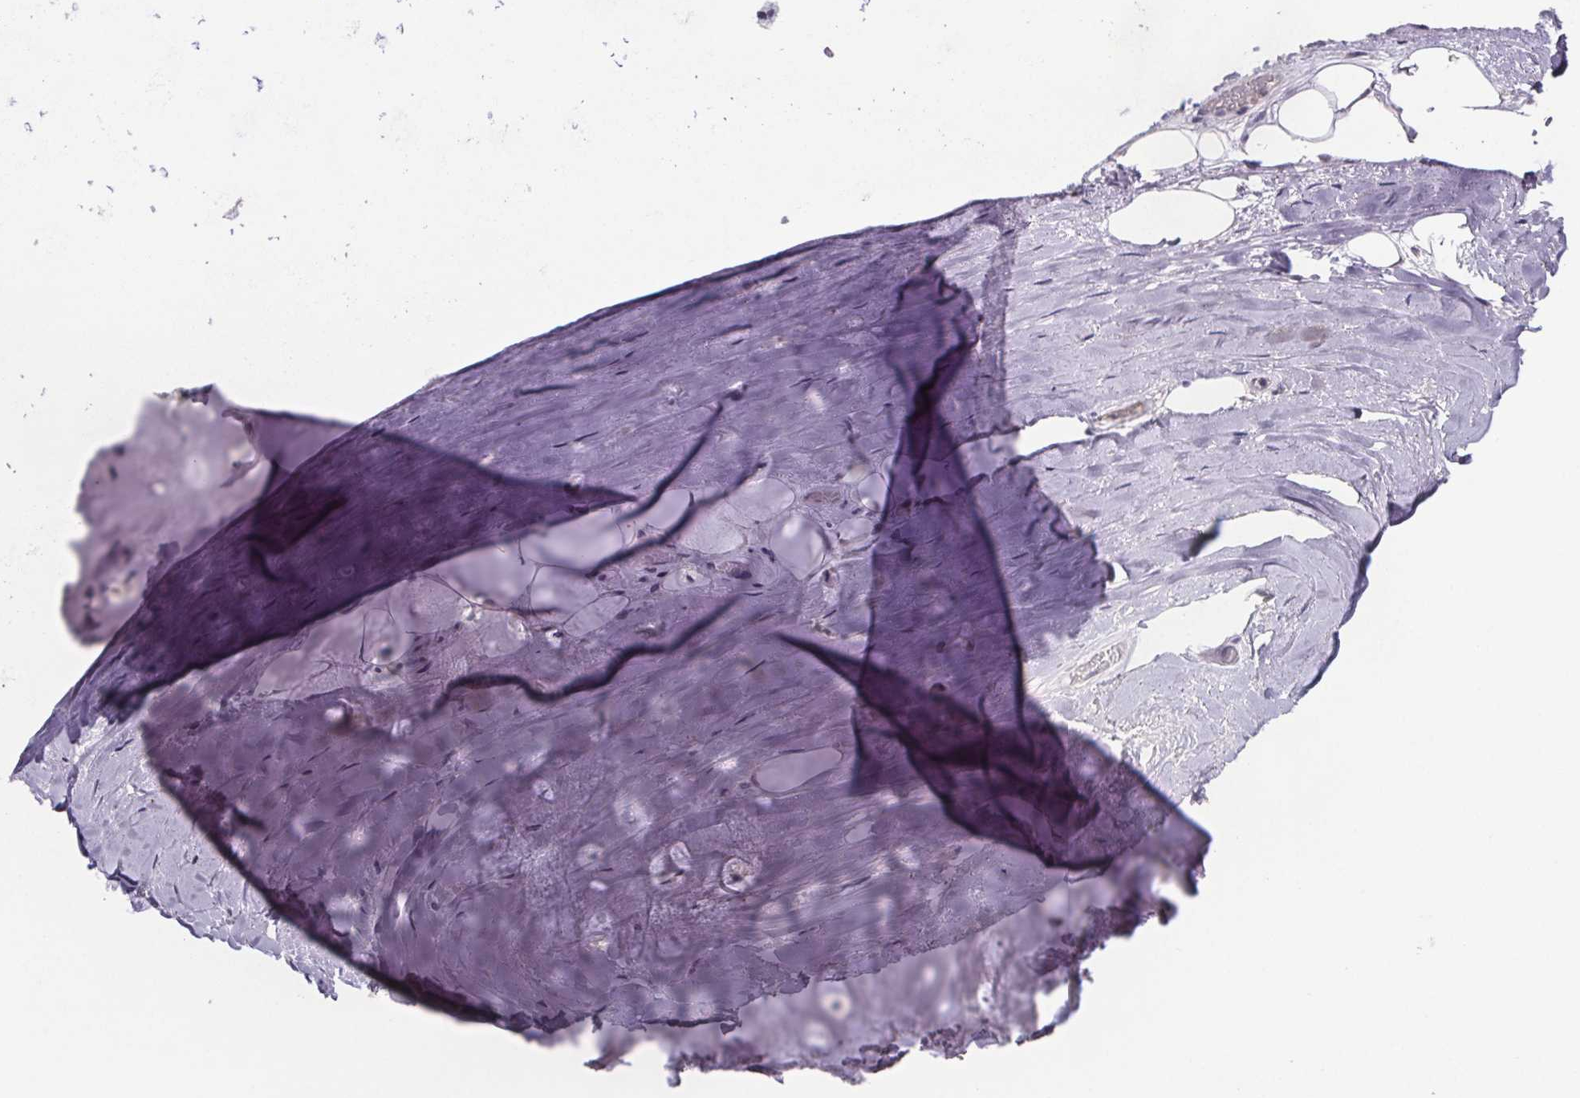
{"staining": {"intensity": "negative", "quantity": "none", "location": "none"}, "tissue": "adipose tissue", "cell_type": "Adipocytes", "image_type": "normal", "snomed": [{"axis": "morphology", "description": "Normal tissue, NOS"}, {"axis": "topography", "description": "Cartilage tissue"}], "caption": "This is an immunohistochemistry (IHC) histopathology image of normal adipose tissue. There is no staining in adipocytes.", "gene": "CLN3", "patient": {"sex": "male", "age": 57}}